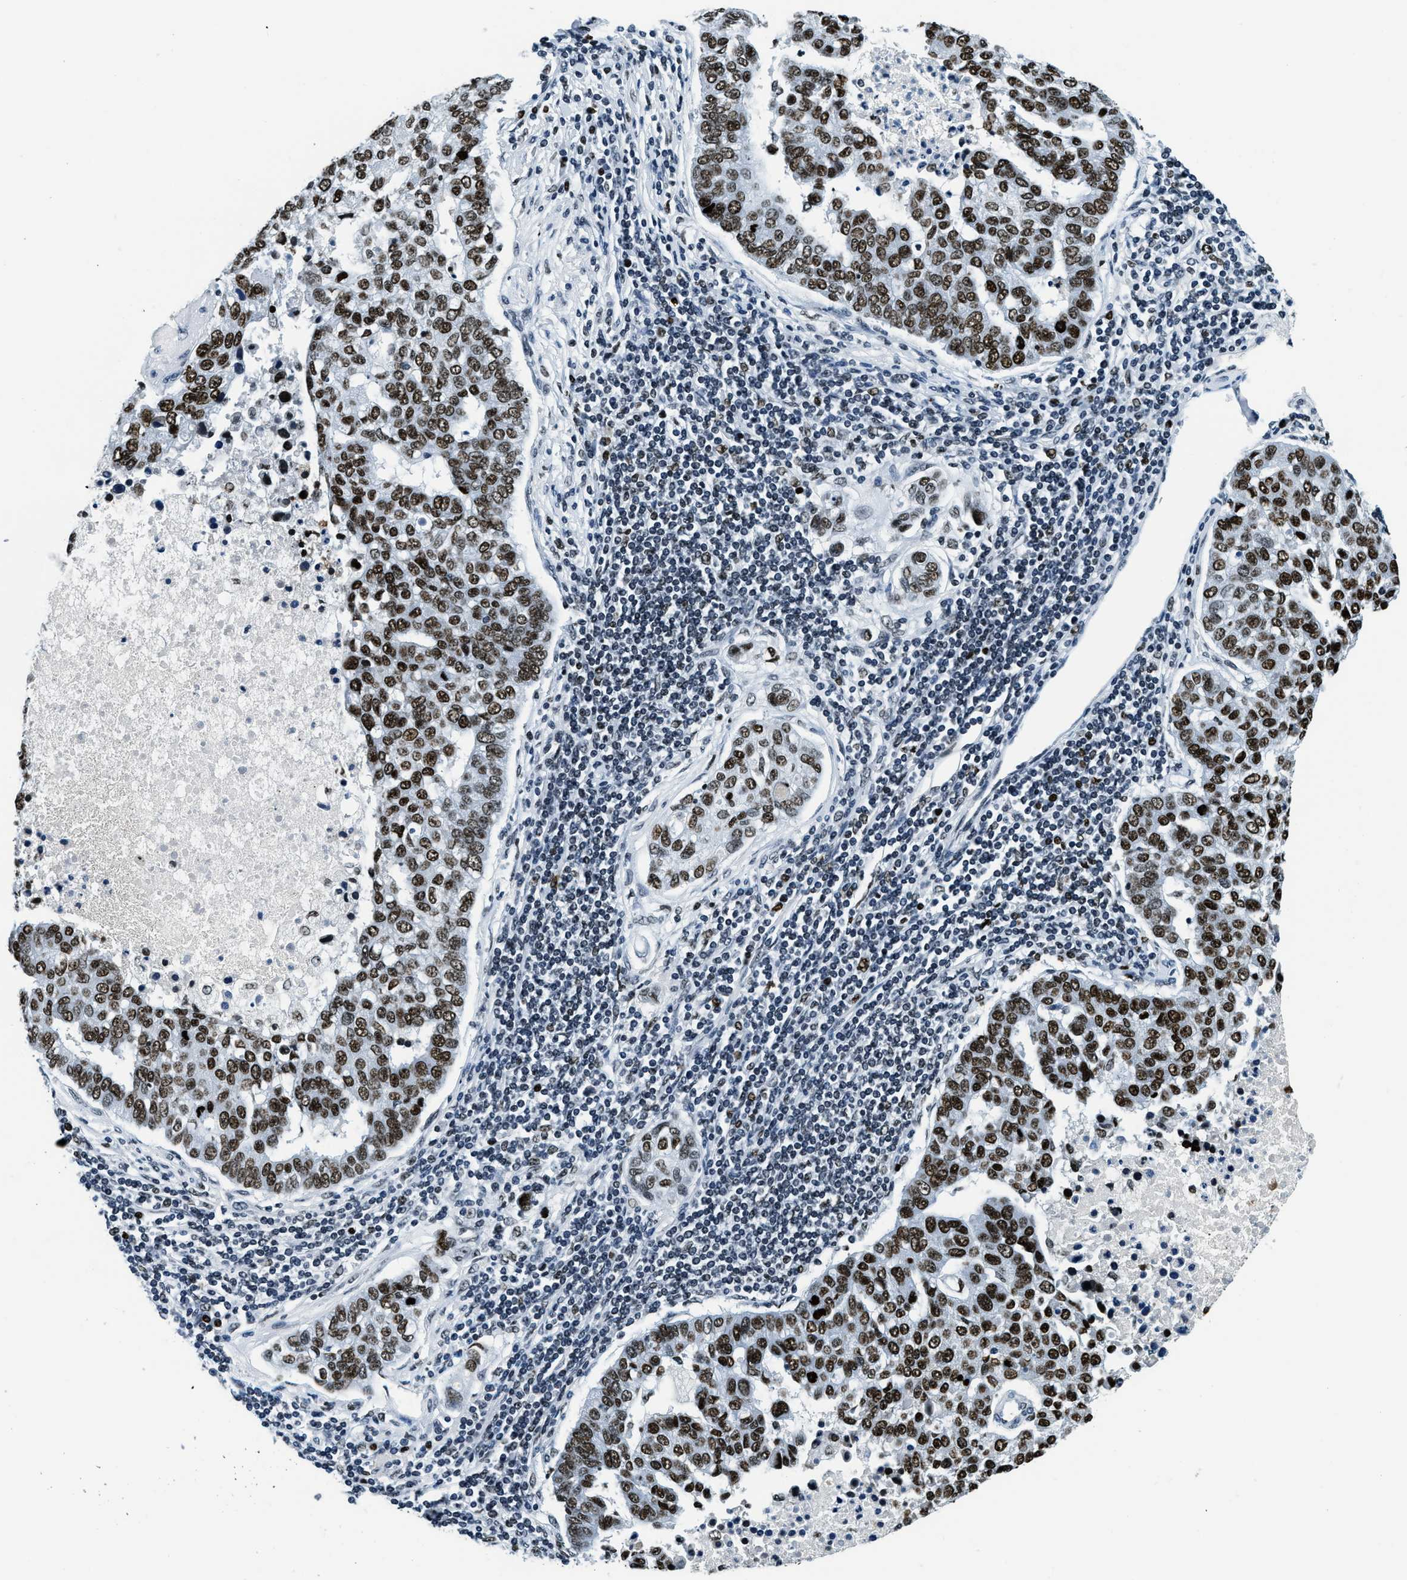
{"staining": {"intensity": "strong", "quantity": ">75%", "location": "nuclear"}, "tissue": "pancreatic cancer", "cell_type": "Tumor cells", "image_type": "cancer", "snomed": [{"axis": "morphology", "description": "Adenocarcinoma, NOS"}, {"axis": "topography", "description": "Pancreas"}], "caption": "A high amount of strong nuclear expression is present in about >75% of tumor cells in pancreatic cancer (adenocarcinoma) tissue. The staining was performed using DAB (3,3'-diaminobenzidine) to visualize the protein expression in brown, while the nuclei were stained in blue with hematoxylin (Magnification: 20x).", "gene": "TOP1", "patient": {"sex": "female", "age": 61}}